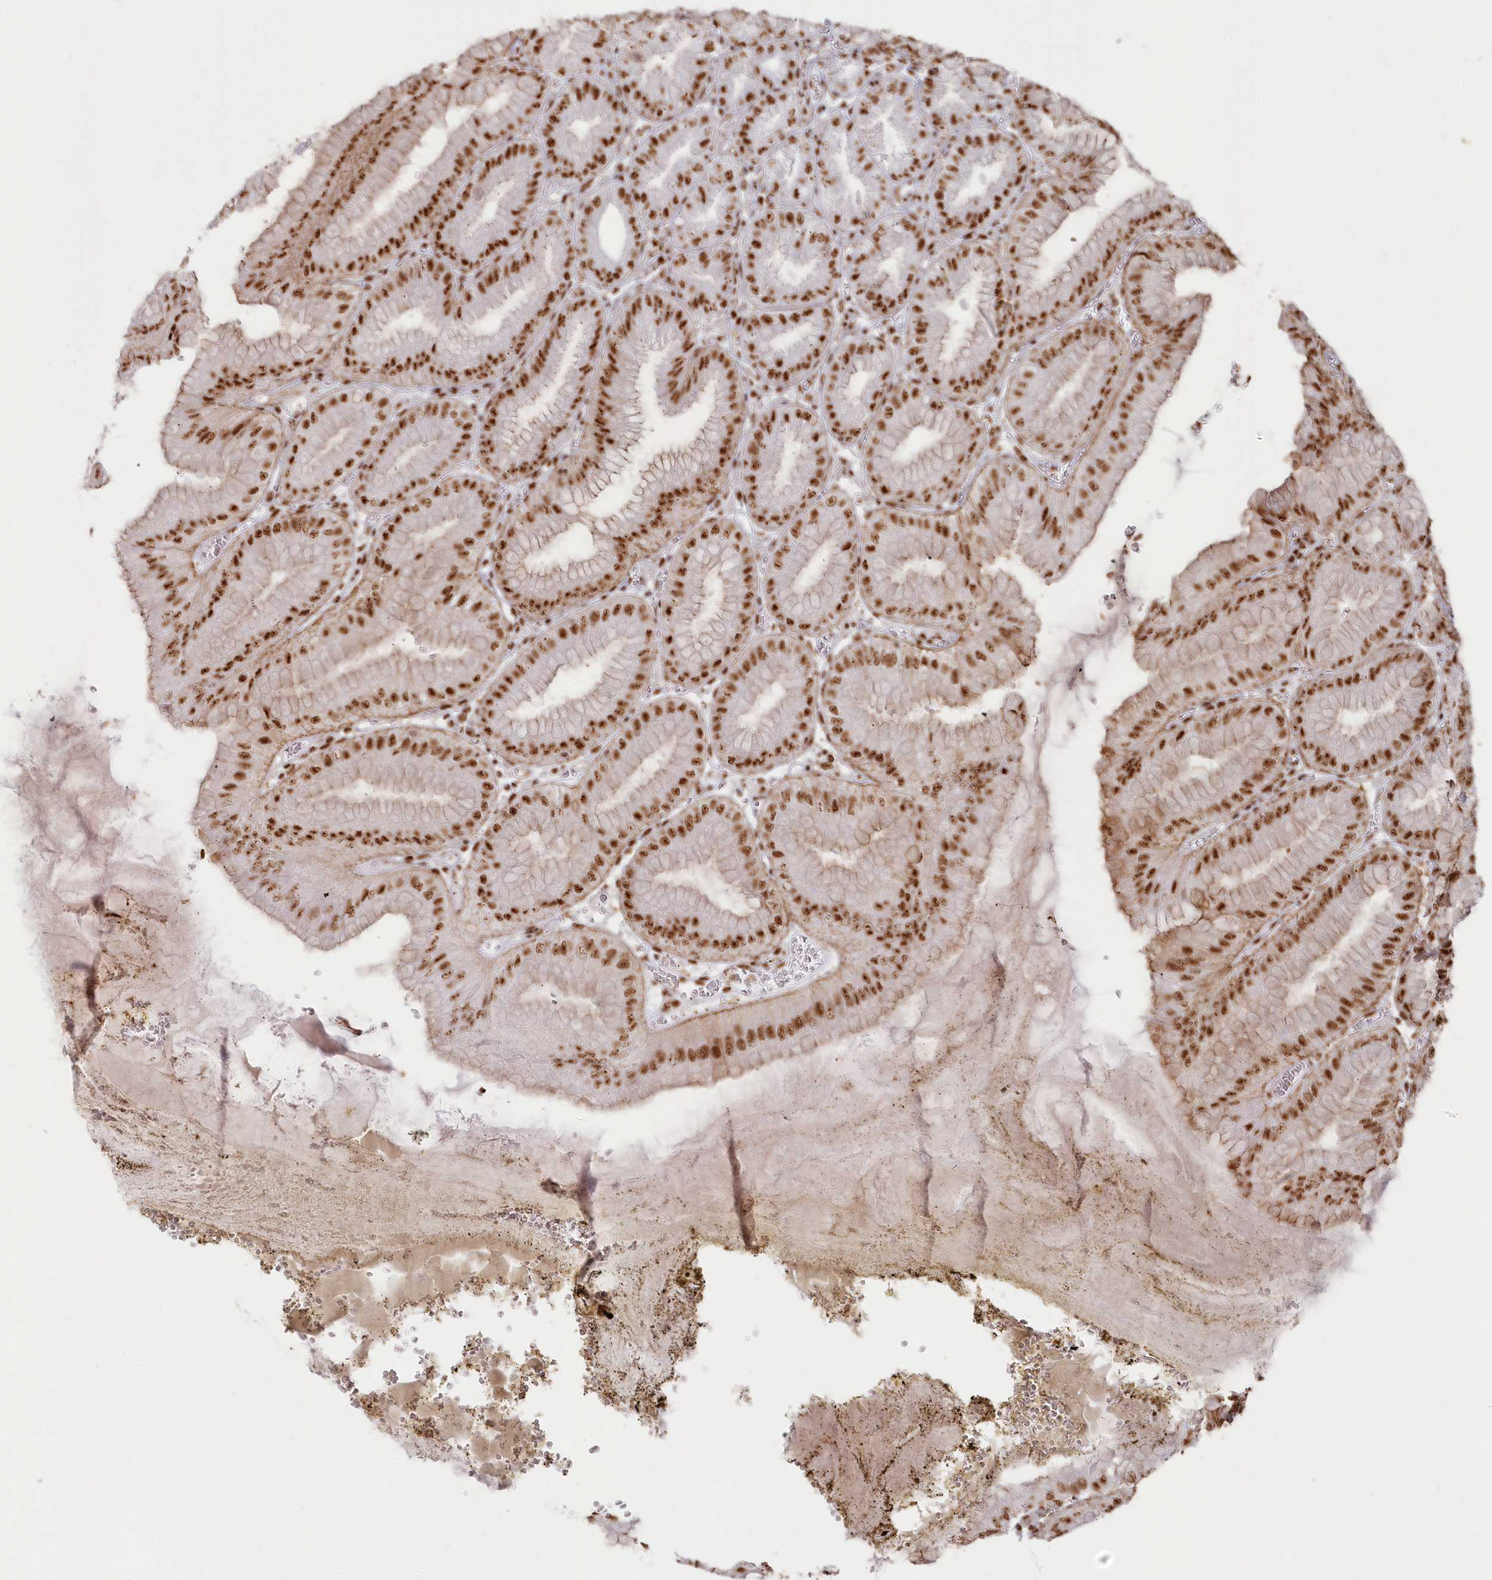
{"staining": {"intensity": "moderate", "quantity": ">75%", "location": "cytoplasmic/membranous,nuclear"}, "tissue": "stomach", "cell_type": "Glandular cells", "image_type": "normal", "snomed": [{"axis": "morphology", "description": "Normal tissue, NOS"}, {"axis": "topography", "description": "Stomach, lower"}], "caption": "The histopathology image exhibits a brown stain indicating the presence of a protein in the cytoplasmic/membranous,nuclear of glandular cells in stomach. (Brightfield microscopy of DAB IHC at high magnification).", "gene": "DDX46", "patient": {"sex": "male", "age": 71}}